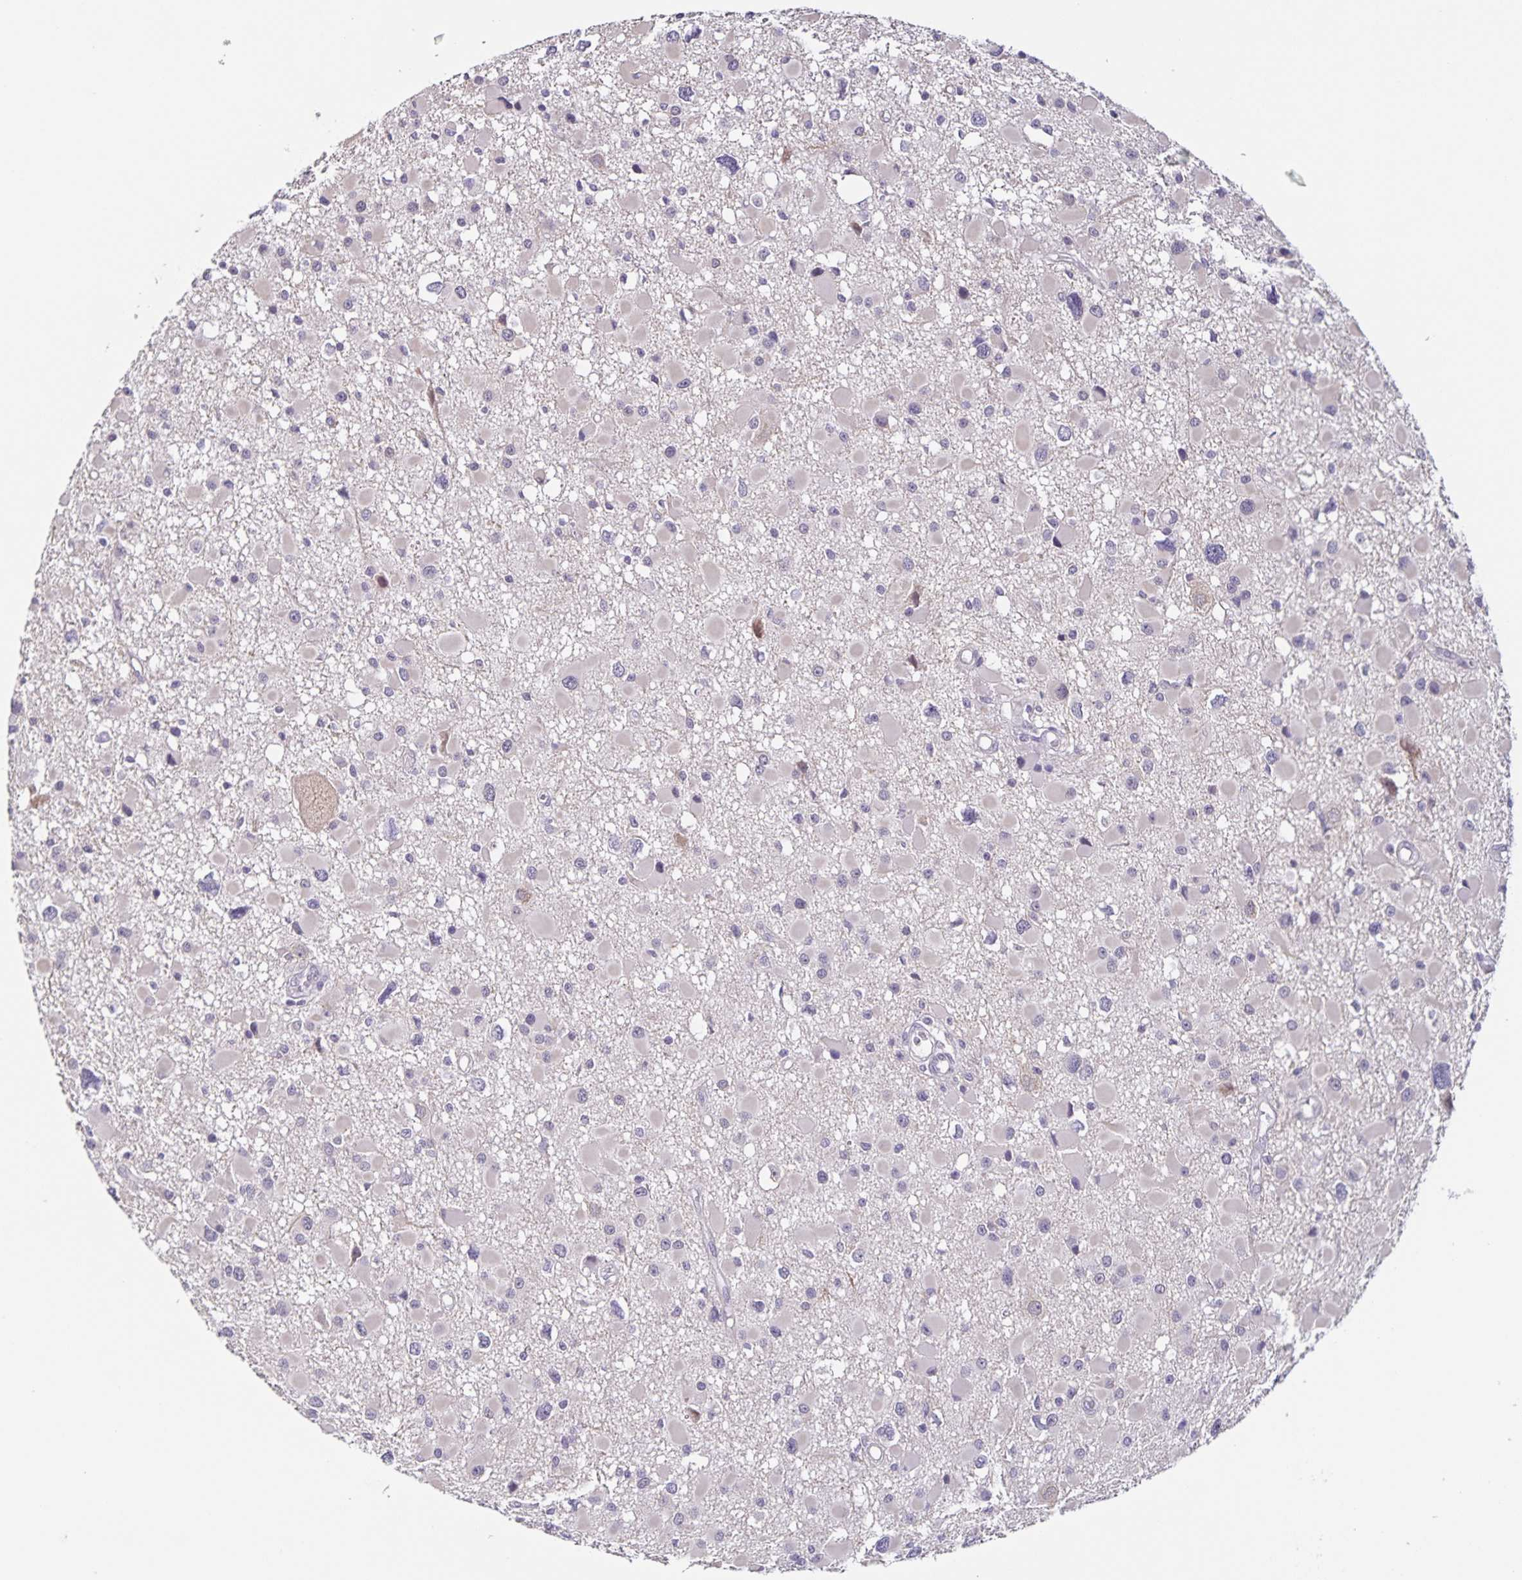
{"staining": {"intensity": "negative", "quantity": "none", "location": "none"}, "tissue": "glioma", "cell_type": "Tumor cells", "image_type": "cancer", "snomed": [{"axis": "morphology", "description": "Glioma, malignant, High grade"}, {"axis": "topography", "description": "Brain"}], "caption": "Immunohistochemistry (IHC) histopathology image of neoplastic tissue: glioma stained with DAB reveals no significant protein staining in tumor cells.", "gene": "SLC12A3", "patient": {"sex": "male", "age": 54}}